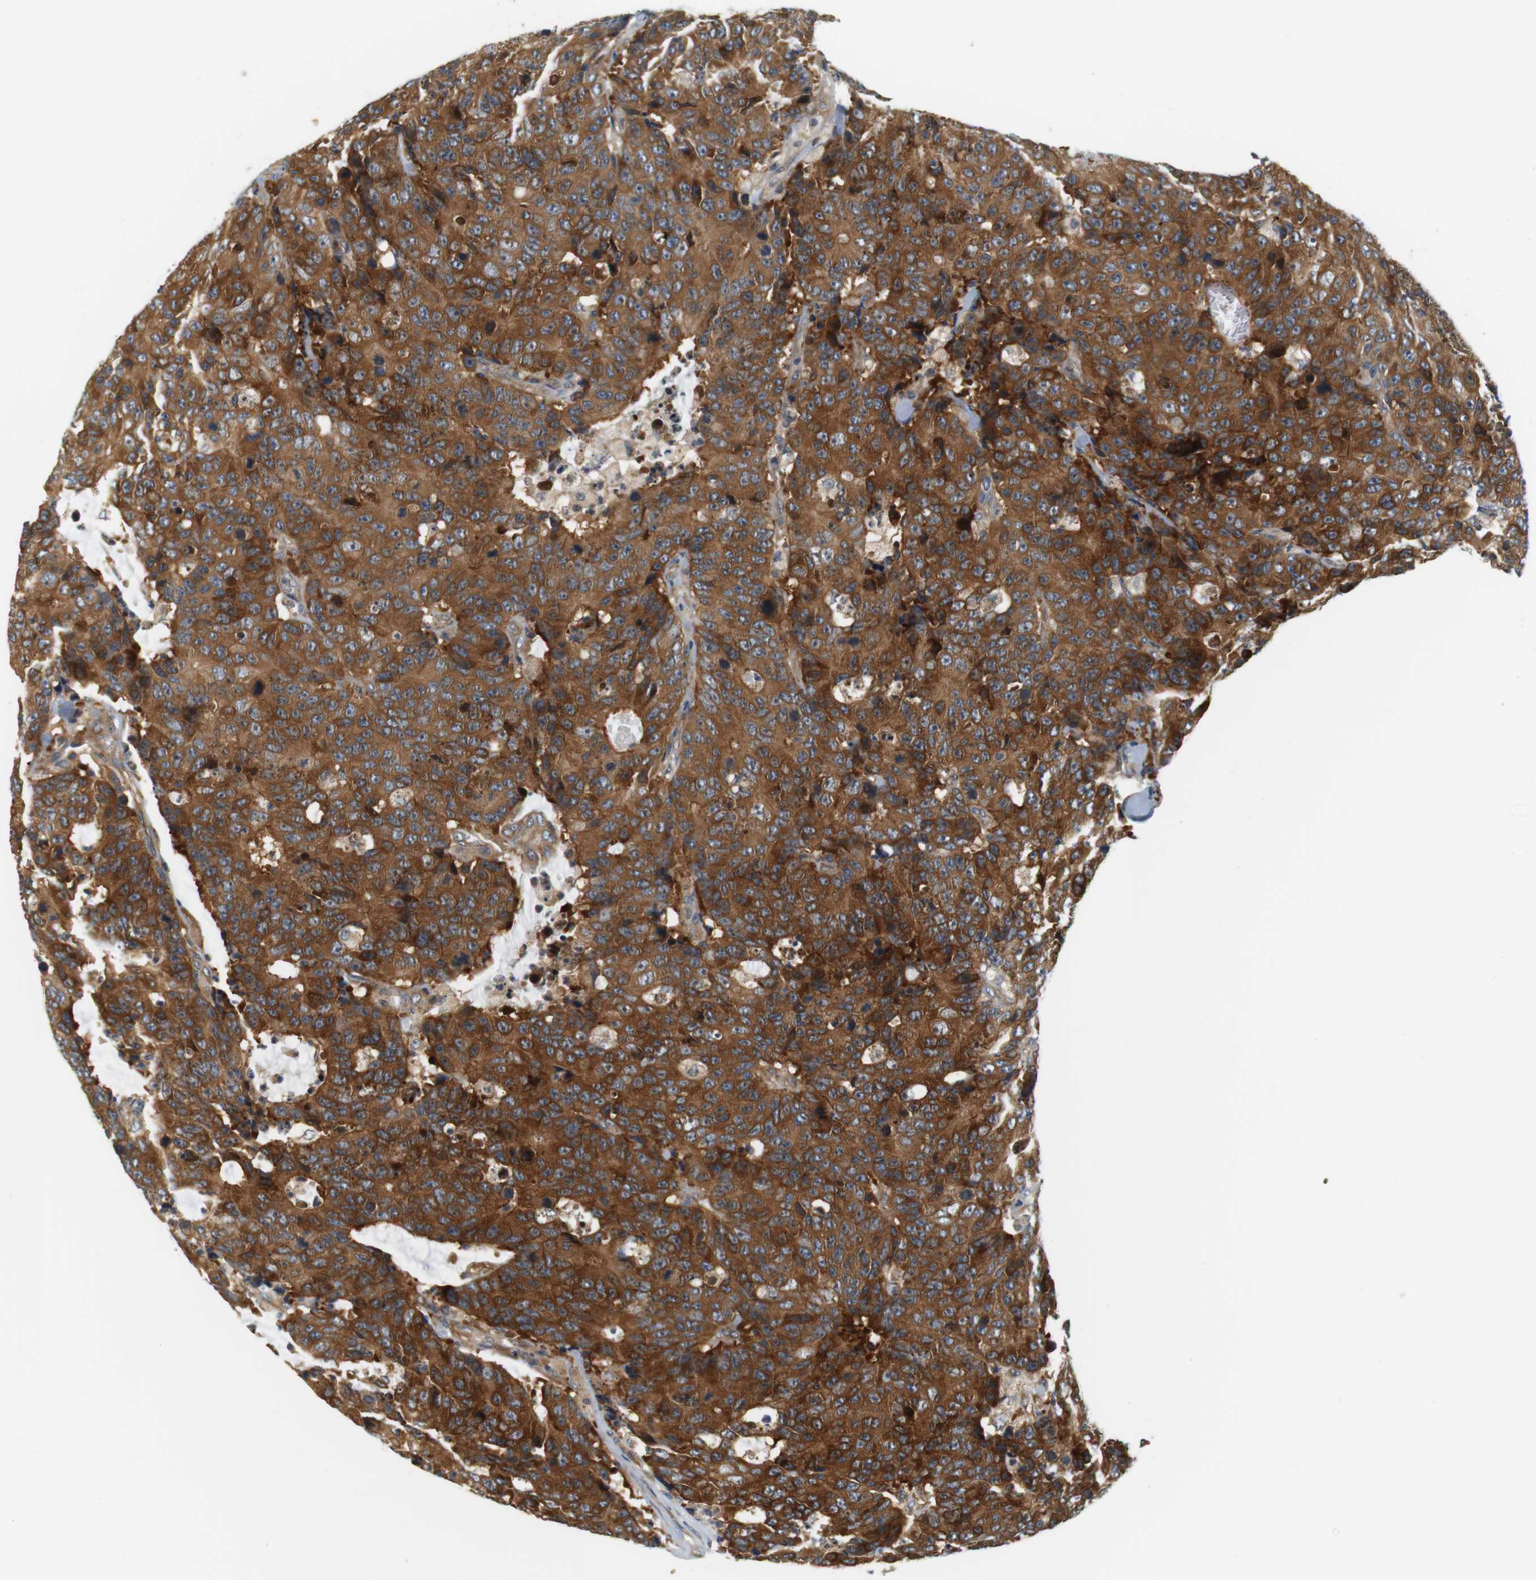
{"staining": {"intensity": "moderate", "quantity": ">75%", "location": "cytoplasmic/membranous"}, "tissue": "colorectal cancer", "cell_type": "Tumor cells", "image_type": "cancer", "snomed": [{"axis": "morphology", "description": "Adenocarcinoma, NOS"}, {"axis": "topography", "description": "Colon"}], "caption": "There is medium levels of moderate cytoplasmic/membranous expression in tumor cells of colorectal cancer, as demonstrated by immunohistochemical staining (brown color).", "gene": "SH3GLB1", "patient": {"sex": "female", "age": 86}}